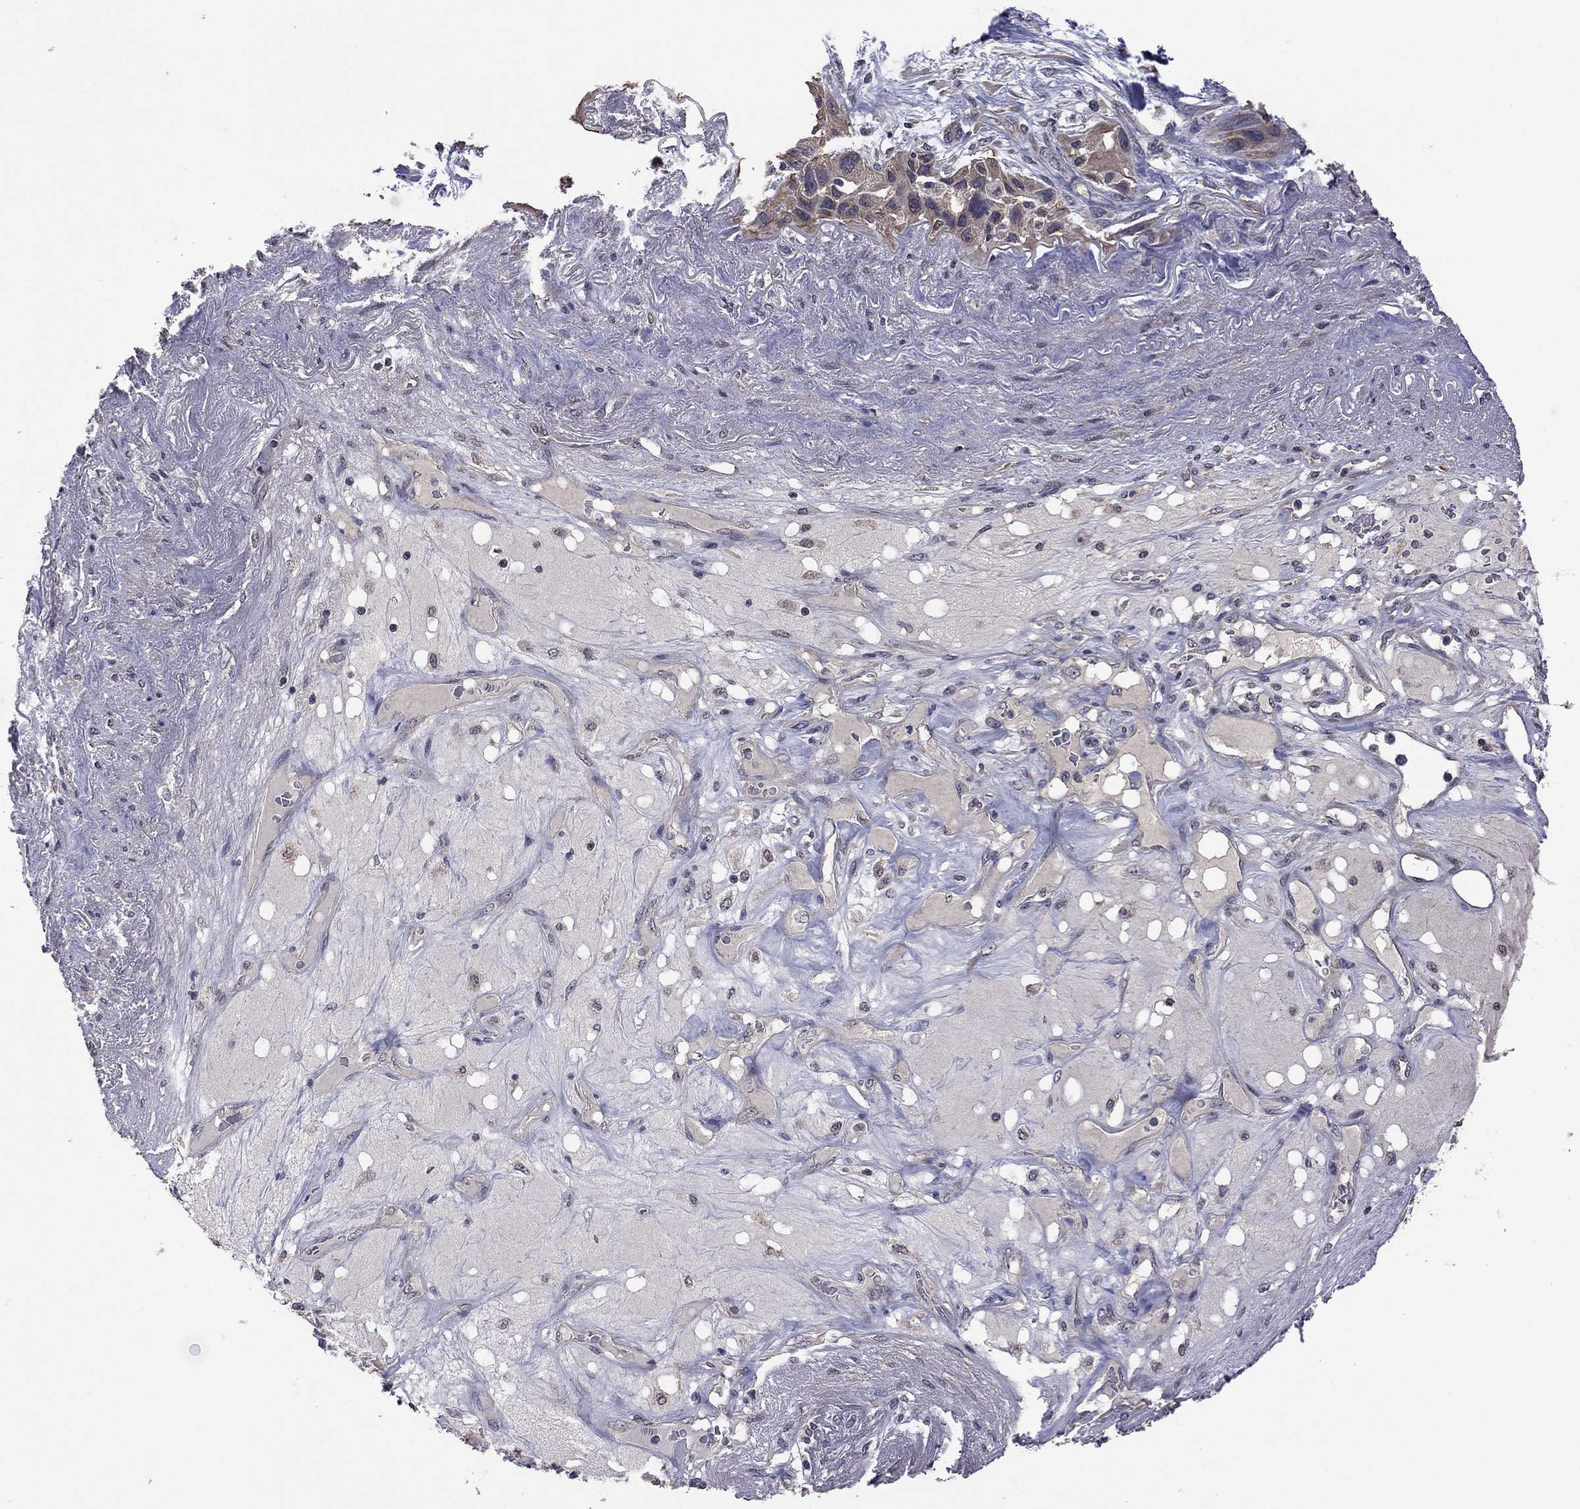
{"staining": {"intensity": "weak", "quantity": "<25%", "location": "cytoplasmic/membranous"}, "tissue": "lung cancer", "cell_type": "Tumor cells", "image_type": "cancer", "snomed": [{"axis": "morphology", "description": "Squamous cell carcinoma, NOS"}, {"axis": "topography", "description": "Lung"}], "caption": "An immunohistochemistry (IHC) micrograph of lung cancer (squamous cell carcinoma) is shown. There is no staining in tumor cells of lung cancer (squamous cell carcinoma).", "gene": "TSNARE1", "patient": {"sex": "female", "age": 70}}